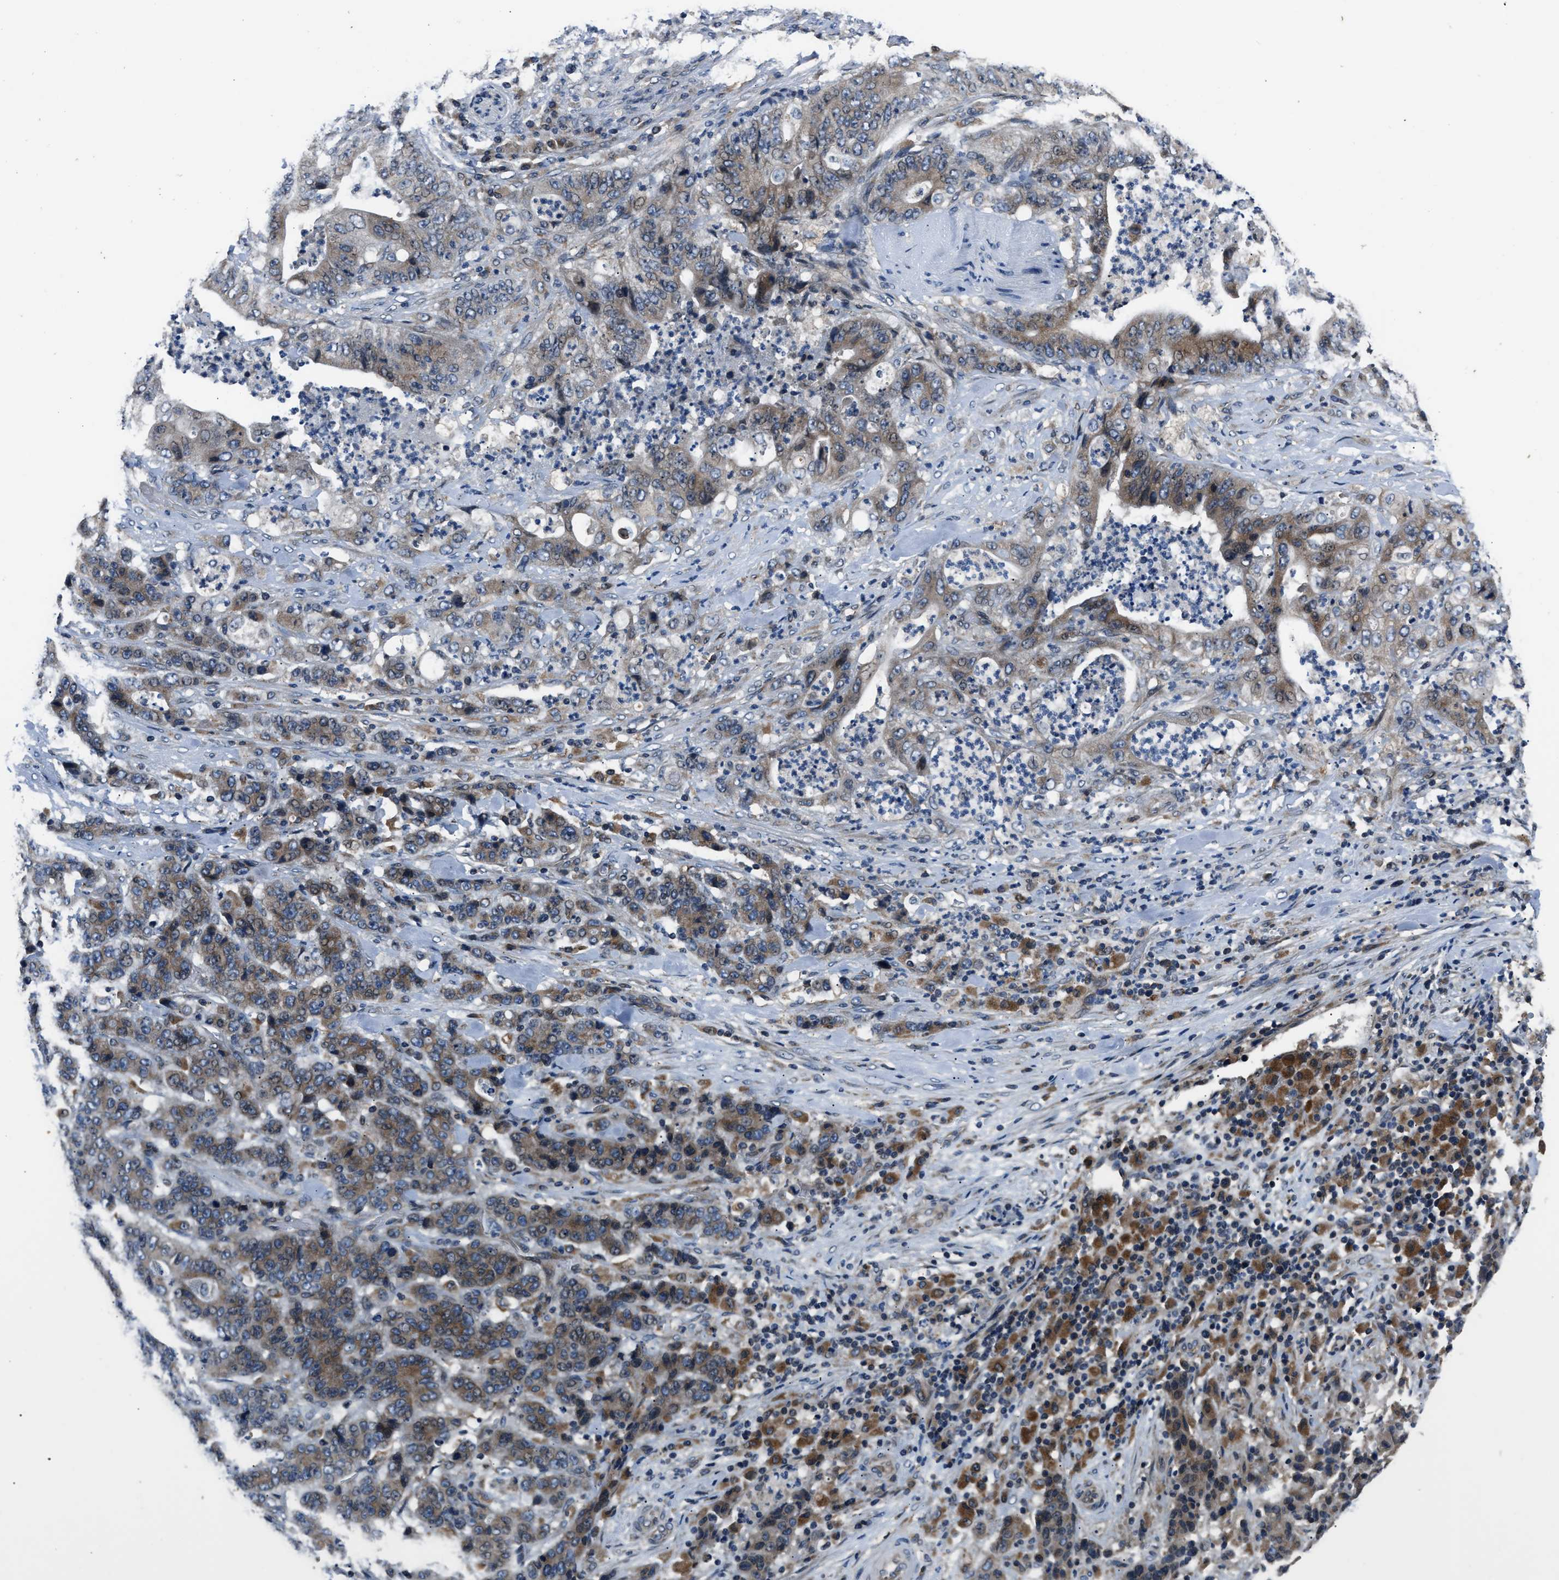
{"staining": {"intensity": "moderate", "quantity": ">75%", "location": "cytoplasmic/membranous"}, "tissue": "stomach cancer", "cell_type": "Tumor cells", "image_type": "cancer", "snomed": [{"axis": "morphology", "description": "Adenocarcinoma, NOS"}, {"axis": "topography", "description": "Stomach"}], "caption": "About >75% of tumor cells in stomach adenocarcinoma demonstrate moderate cytoplasmic/membranous protein positivity as visualized by brown immunohistochemical staining.", "gene": "TNRC18", "patient": {"sex": "female", "age": 73}}